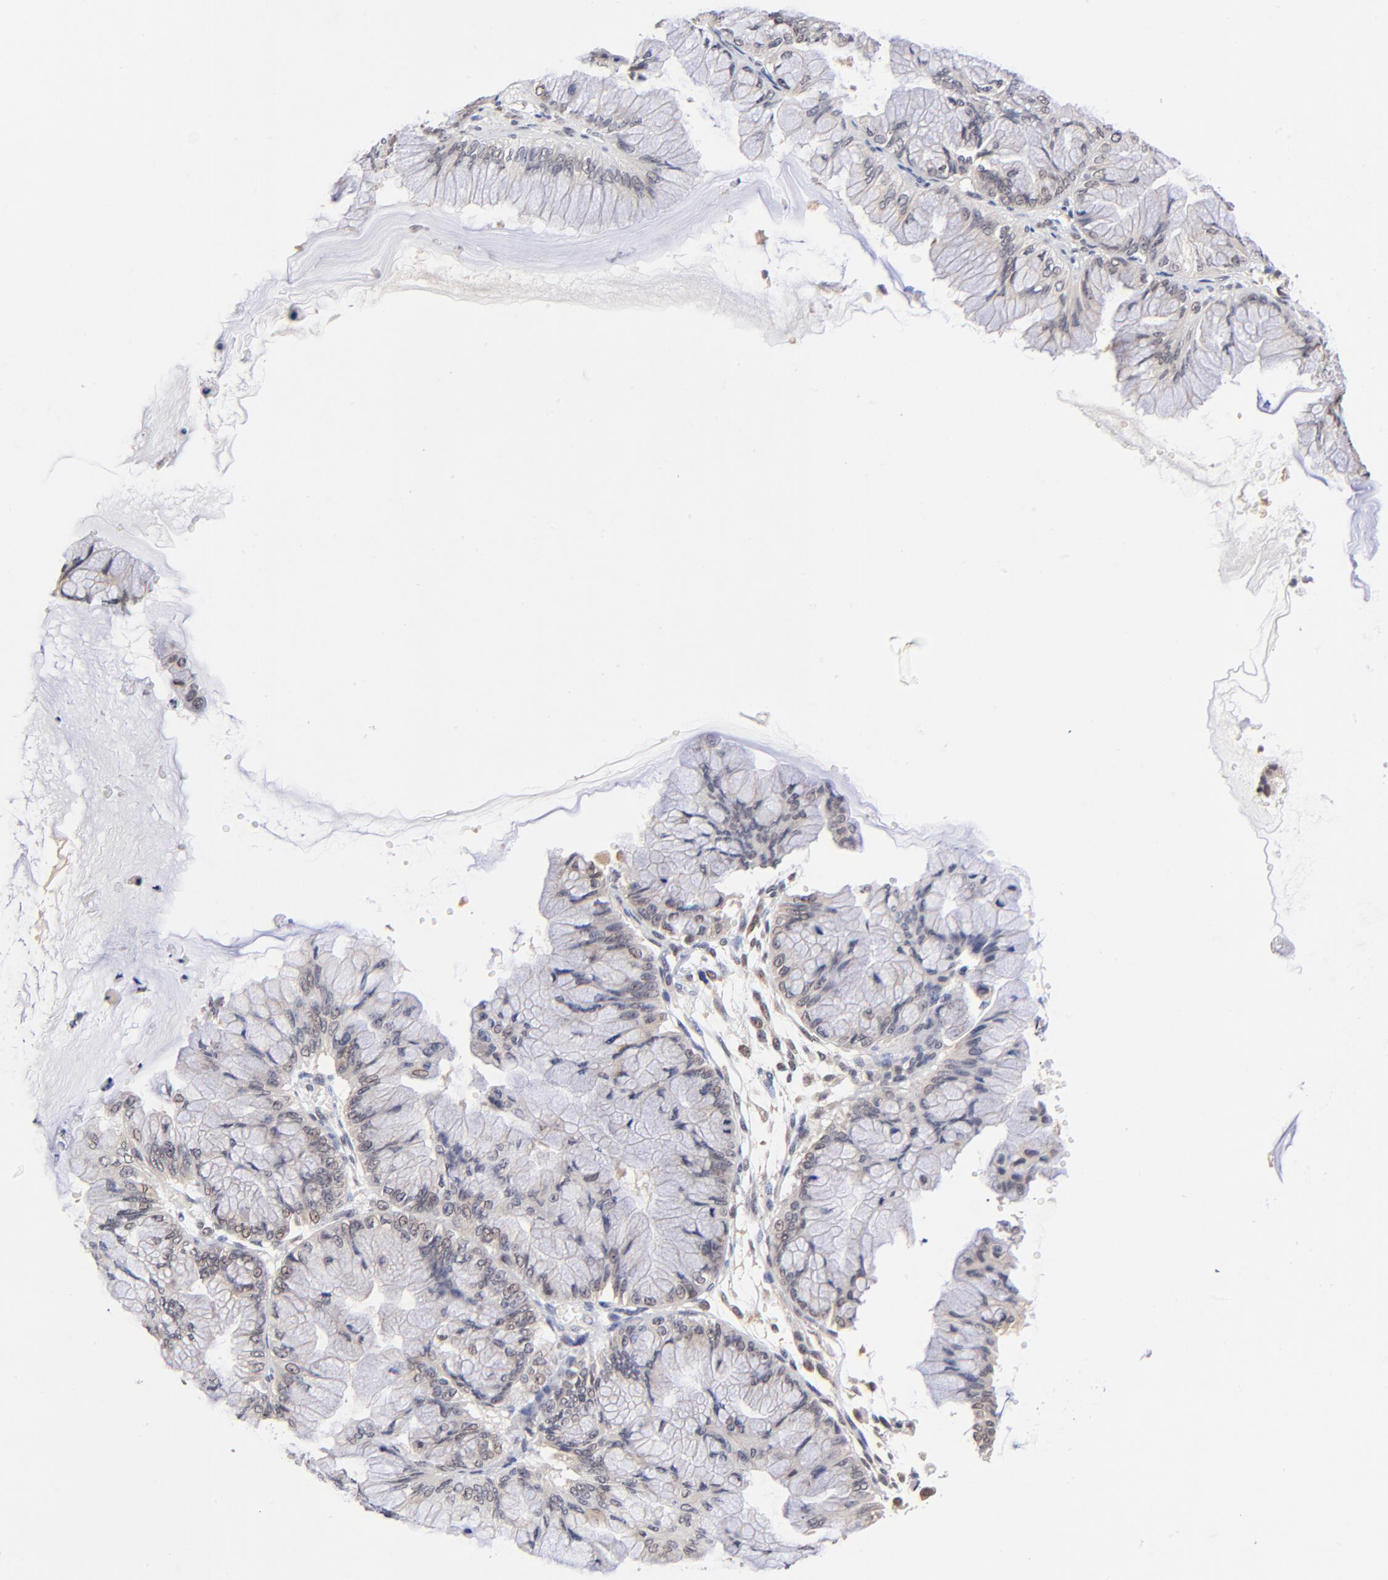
{"staining": {"intensity": "weak", "quantity": "<25%", "location": "nuclear"}, "tissue": "ovarian cancer", "cell_type": "Tumor cells", "image_type": "cancer", "snomed": [{"axis": "morphology", "description": "Cystadenocarcinoma, mucinous, NOS"}, {"axis": "topography", "description": "Ovary"}], "caption": "Ovarian cancer (mucinous cystadenocarcinoma) was stained to show a protein in brown. There is no significant expression in tumor cells. (DAB (3,3'-diaminobenzidine) IHC, high magnification).", "gene": "TXNL1", "patient": {"sex": "female", "age": 63}}